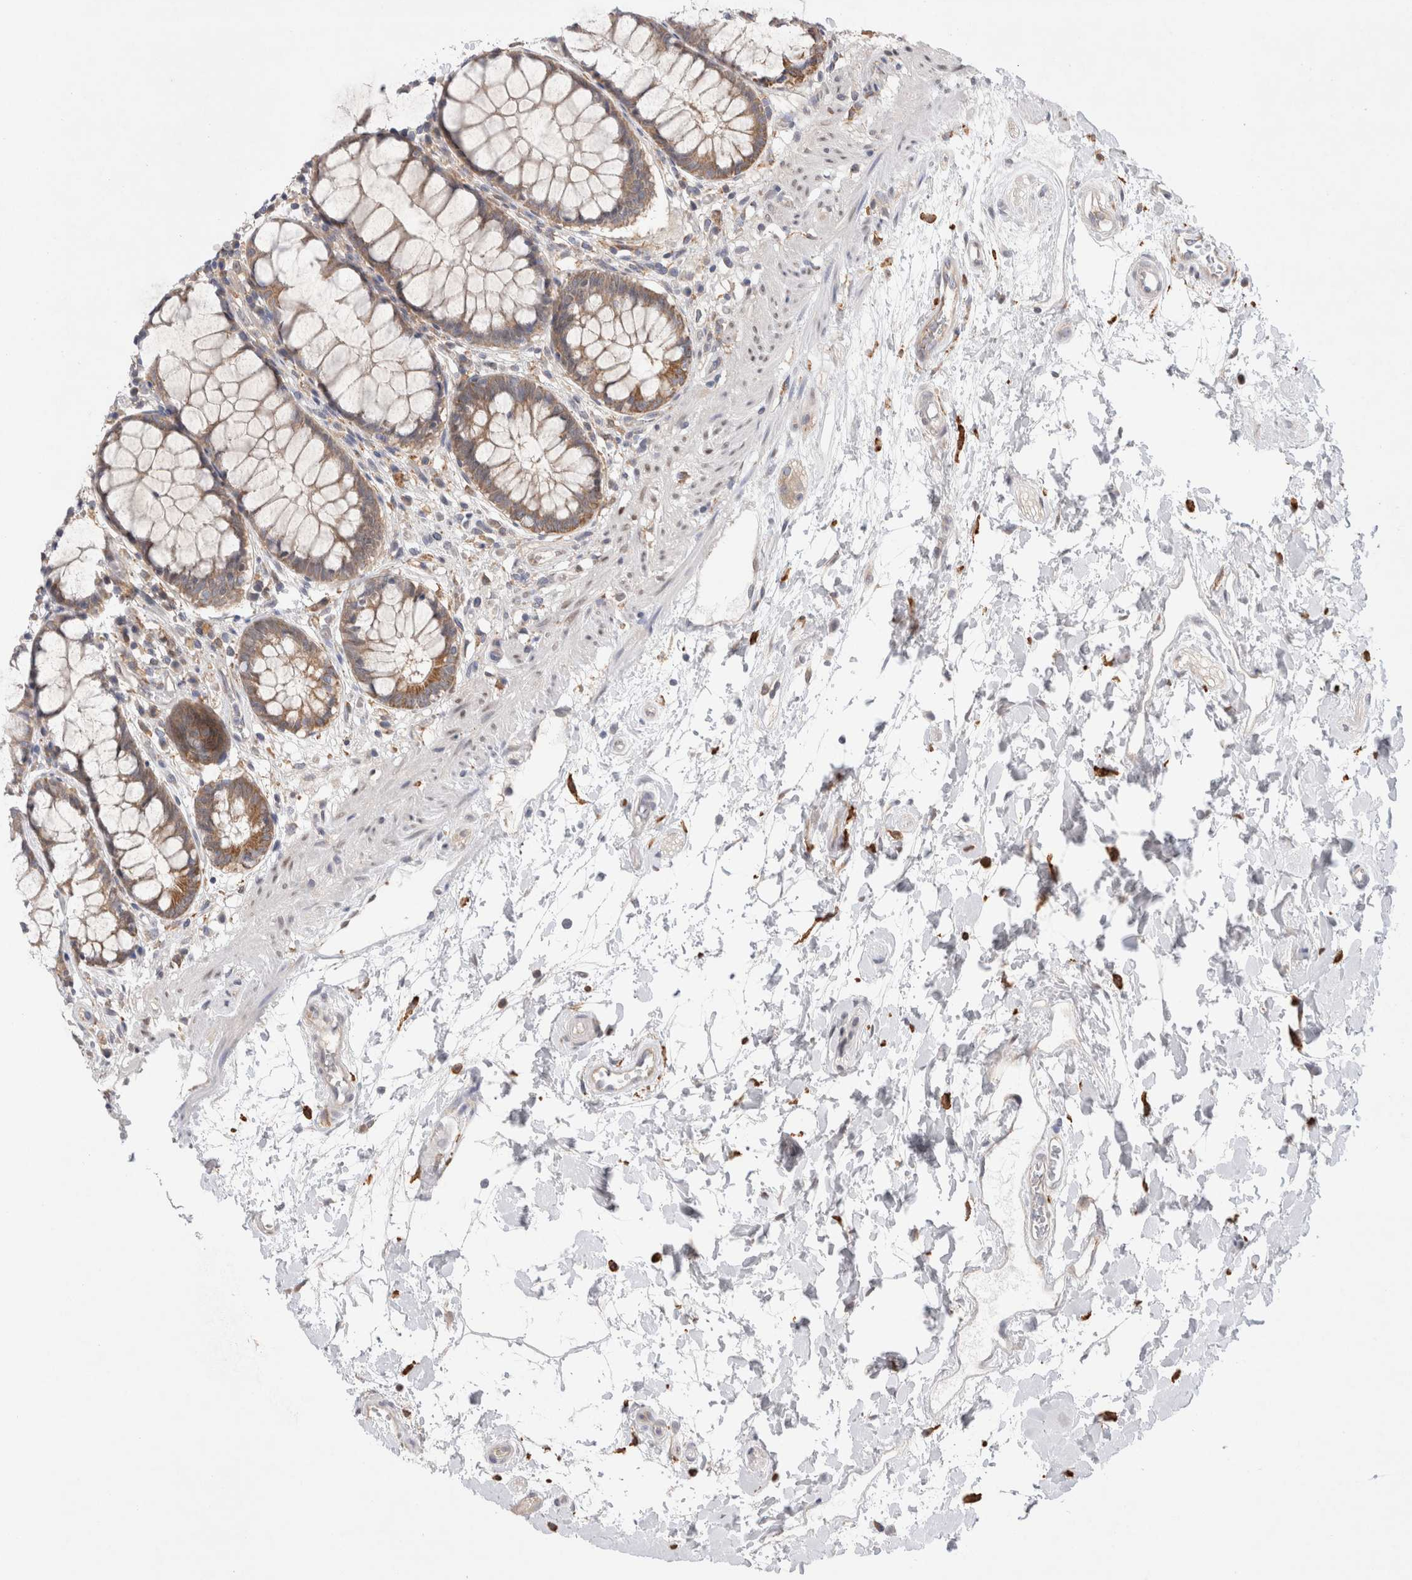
{"staining": {"intensity": "moderate", "quantity": ">75%", "location": "cytoplasmic/membranous"}, "tissue": "rectum", "cell_type": "Glandular cells", "image_type": "normal", "snomed": [{"axis": "morphology", "description": "Normal tissue, NOS"}, {"axis": "topography", "description": "Rectum"}], "caption": "Immunohistochemical staining of unremarkable rectum demonstrates medium levels of moderate cytoplasmic/membranous staining in approximately >75% of glandular cells. The staining is performed using DAB (3,3'-diaminobenzidine) brown chromogen to label protein expression. The nuclei are counter-stained blue using hematoxylin.", "gene": "CDCA7L", "patient": {"sex": "male", "age": 64}}